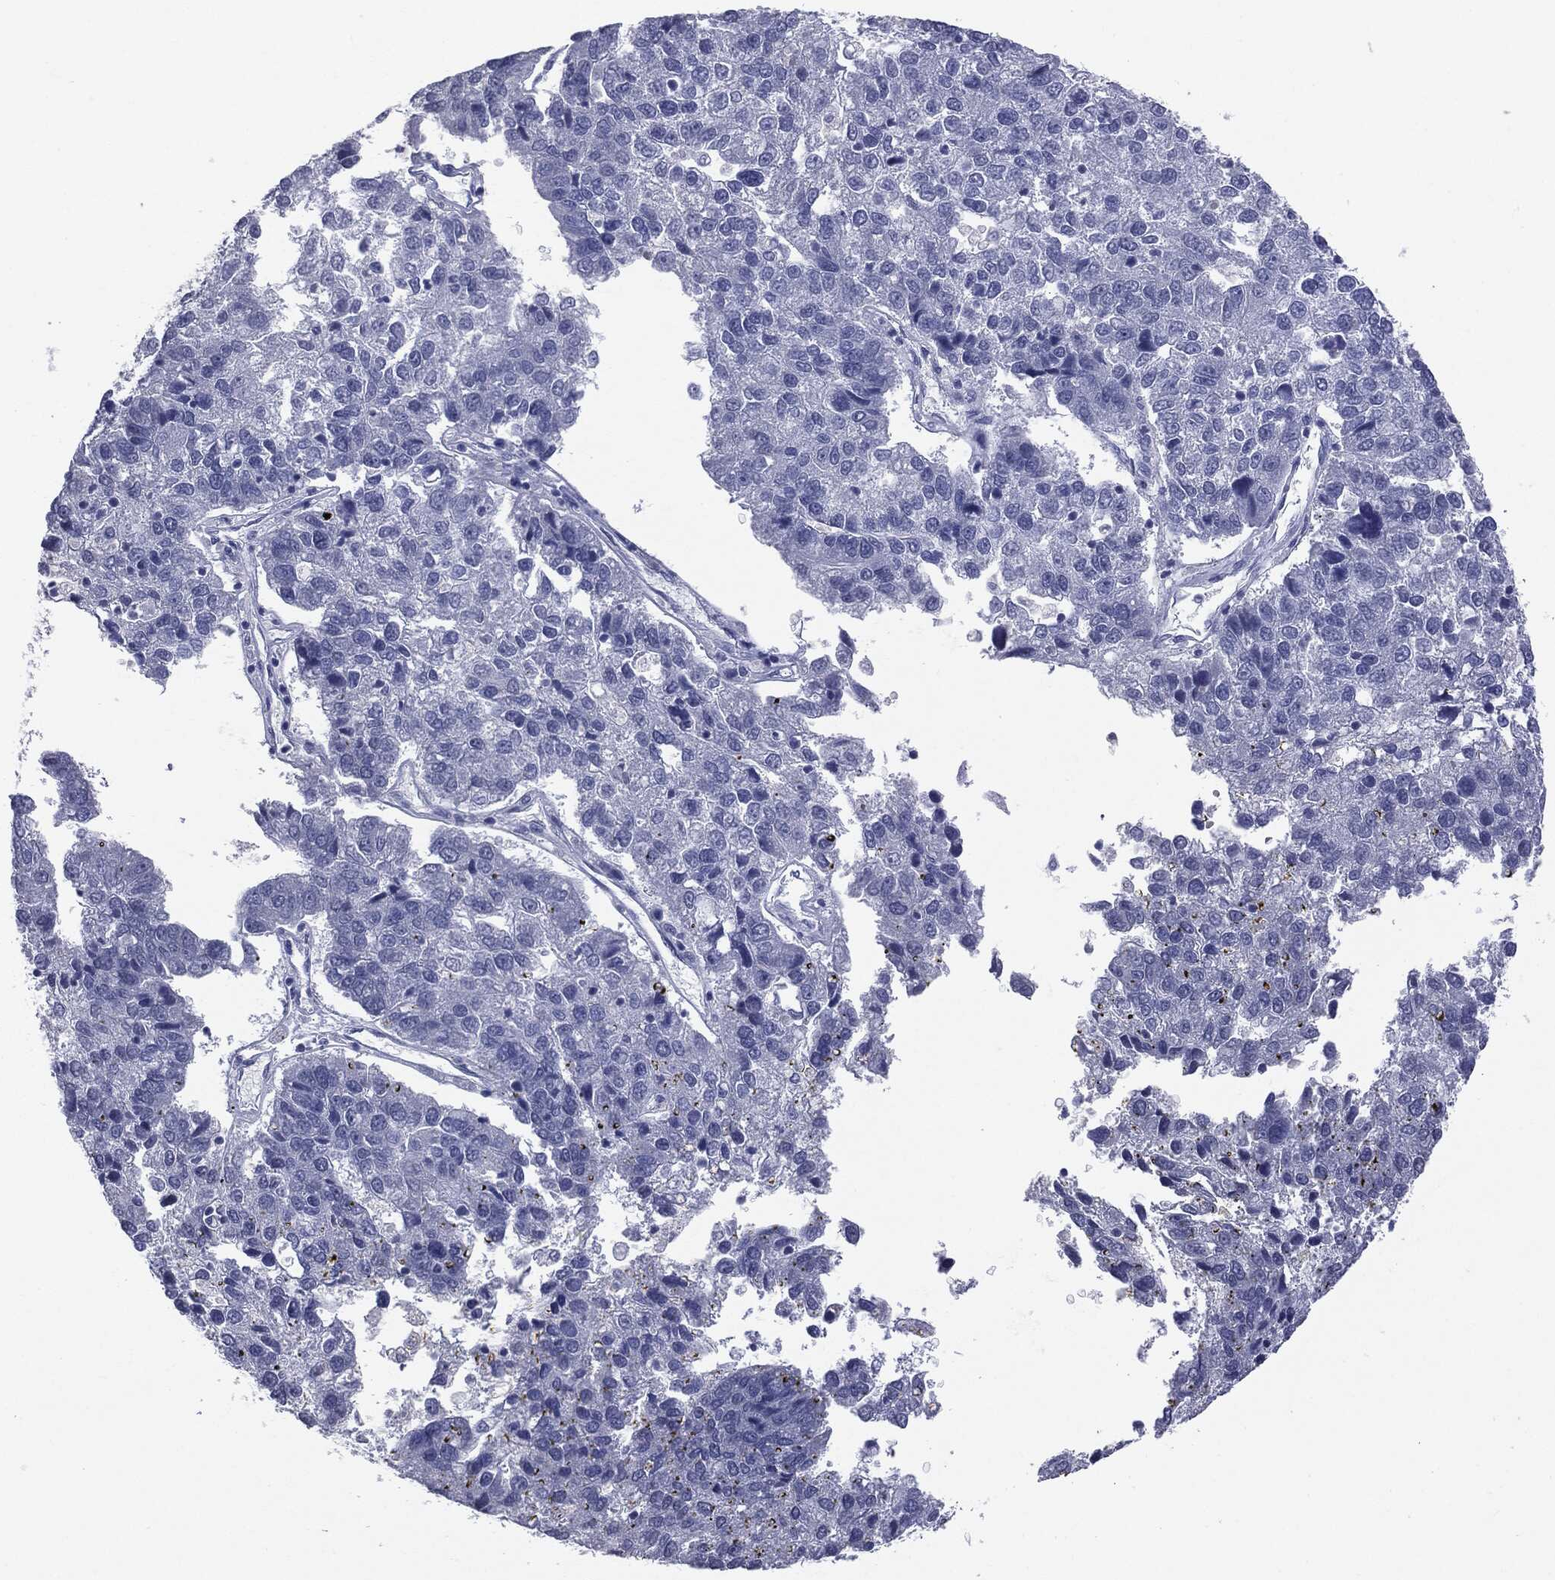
{"staining": {"intensity": "negative", "quantity": "none", "location": "none"}, "tissue": "pancreatic cancer", "cell_type": "Tumor cells", "image_type": "cancer", "snomed": [{"axis": "morphology", "description": "Adenocarcinoma, NOS"}, {"axis": "topography", "description": "Pancreas"}], "caption": "Pancreatic cancer was stained to show a protein in brown. There is no significant positivity in tumor cells.", "gene": "TSHB", "patient": {"sex": "female", "age": 61}}